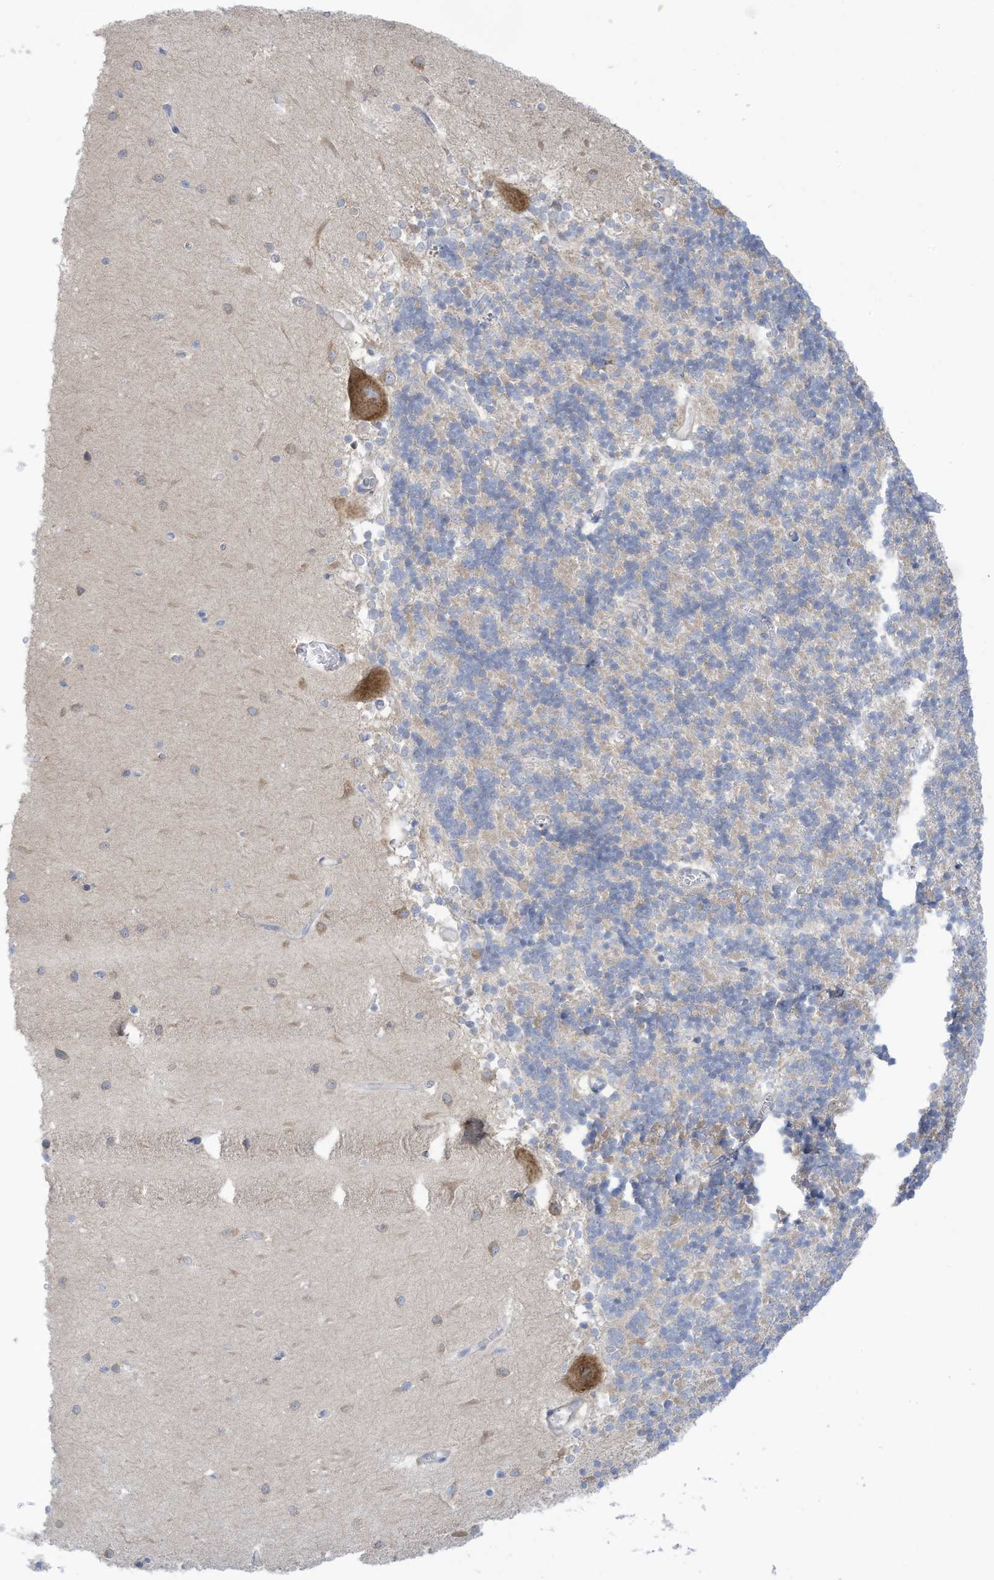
{"staining": {"intensity": "negative", "quantity": "none", "location": "none"}, "tissue": "cerebellum", "cell_type": "Cells in granular layer", "image_type": "normal", "snomed": [{"axis": "morphology", "description": "Normal tissue, NOS"}, {"axis": "topography", "description": "Cerebellum"}], "caption": "This is an immunohistochemistry (IHC) photomicrograph of benign cerebellum. There is no staining in cells in granular layer.", "gene": "TRMT2B", "patient": {"sex": "male", "age": 37}}